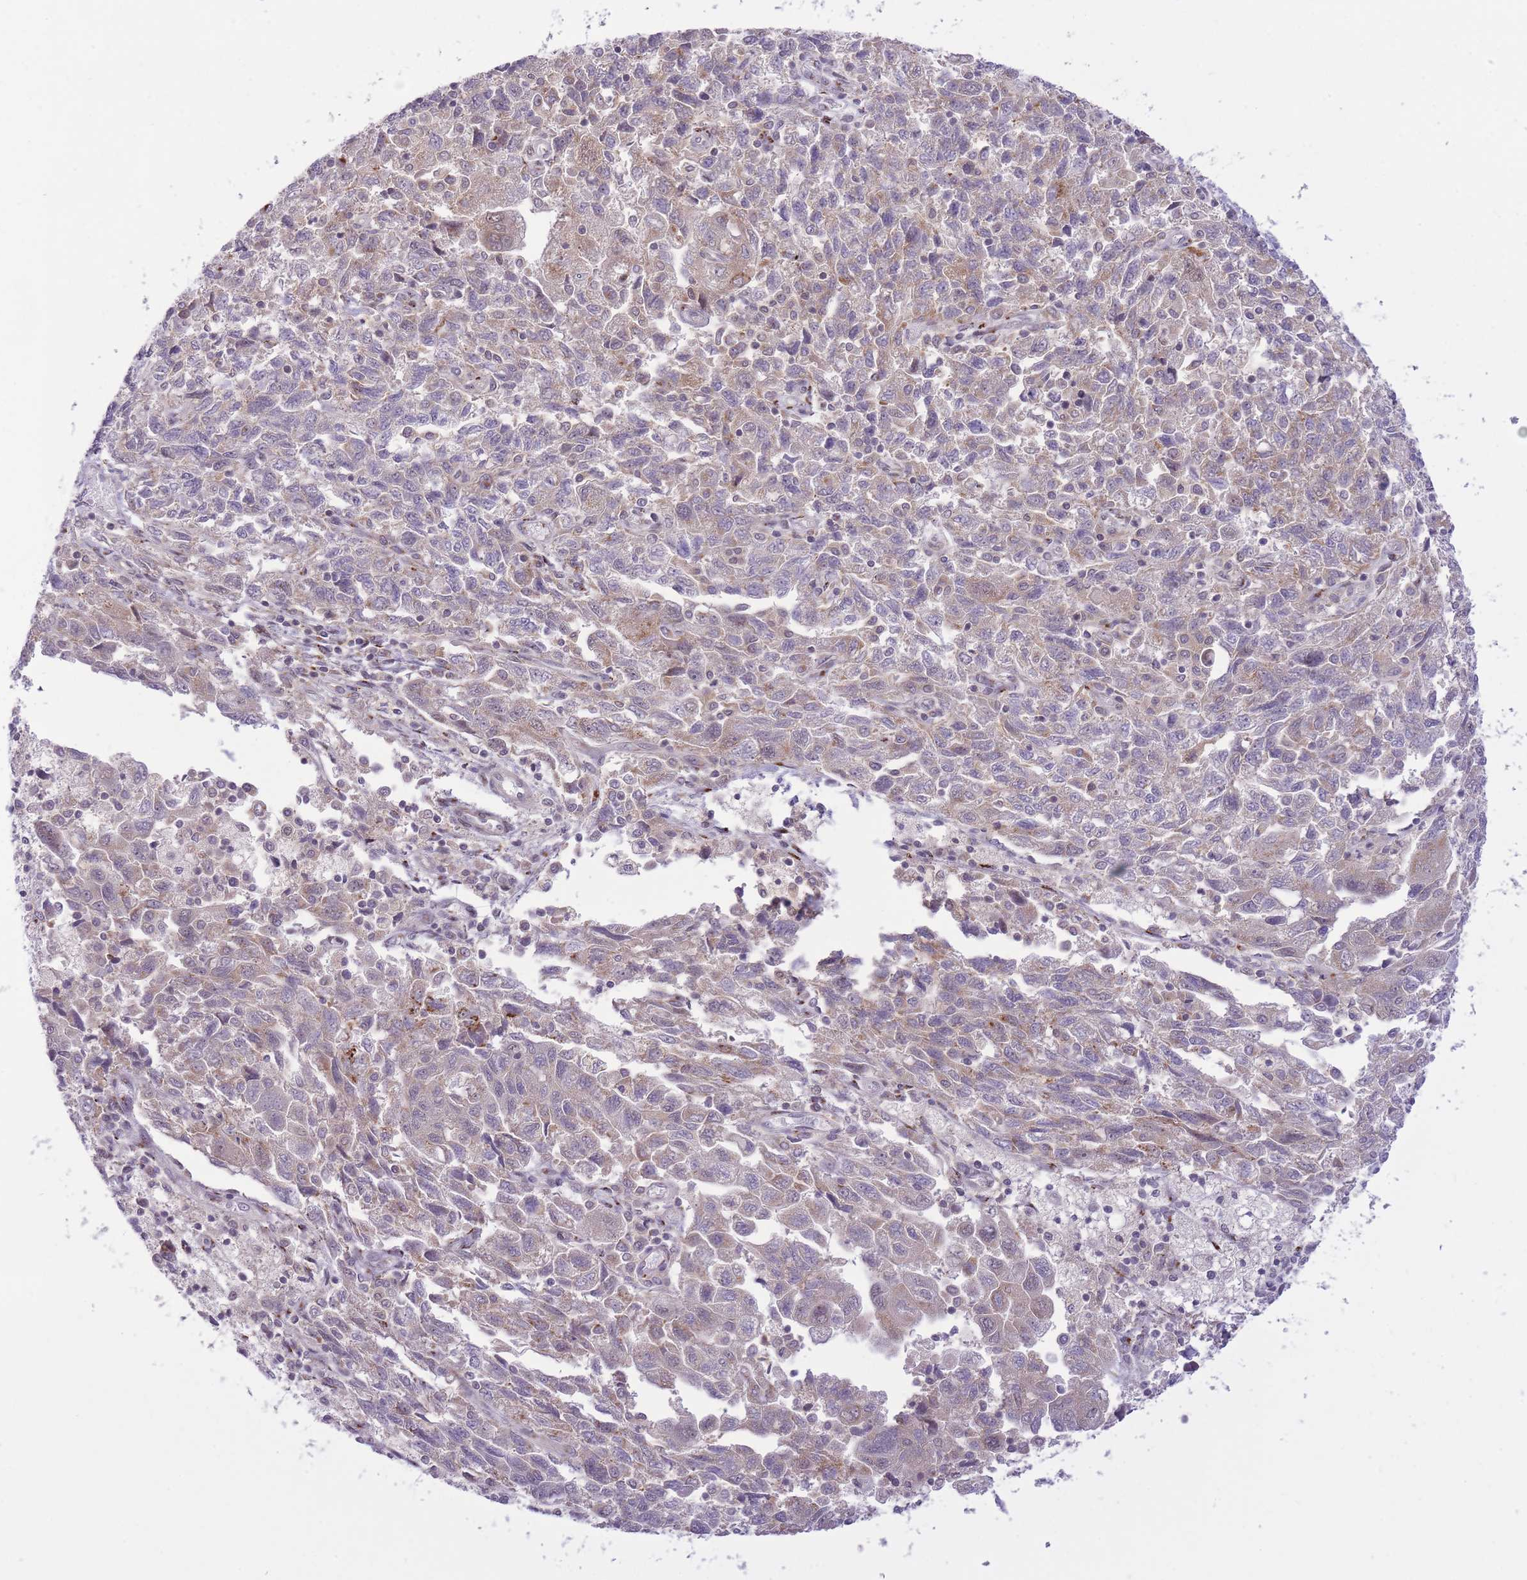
{"staining": {"intensity": "weak", "quantity": "<25%", "location": "cytoplasmic/membranous"}, "tissue": "ovarian cancer", "cell_type": "Tumor cells", "image_type": "cancer", "snomed": [{"axis": "morphology", "description": "Carcinoma, NOS"}, {"axis": "morphology", "description": "Cystadenocarcinoma, serous, NOS"}, {"axis": "topography", "description": "Ovary"}], "caption": "High magnification brightfield microscopy of ovarian serous cystadenocarcinoma stained with DAB (3,3'-diaminobenzidine) (brown) and counterstained with hematoxylin (blue): tumor cells show no significant staining. (Immunohistochemistry (ihc), brightfield microscopy, high magnification).", "gene": "ZBED5", "patient": {"sex": "female", "age": 69}}